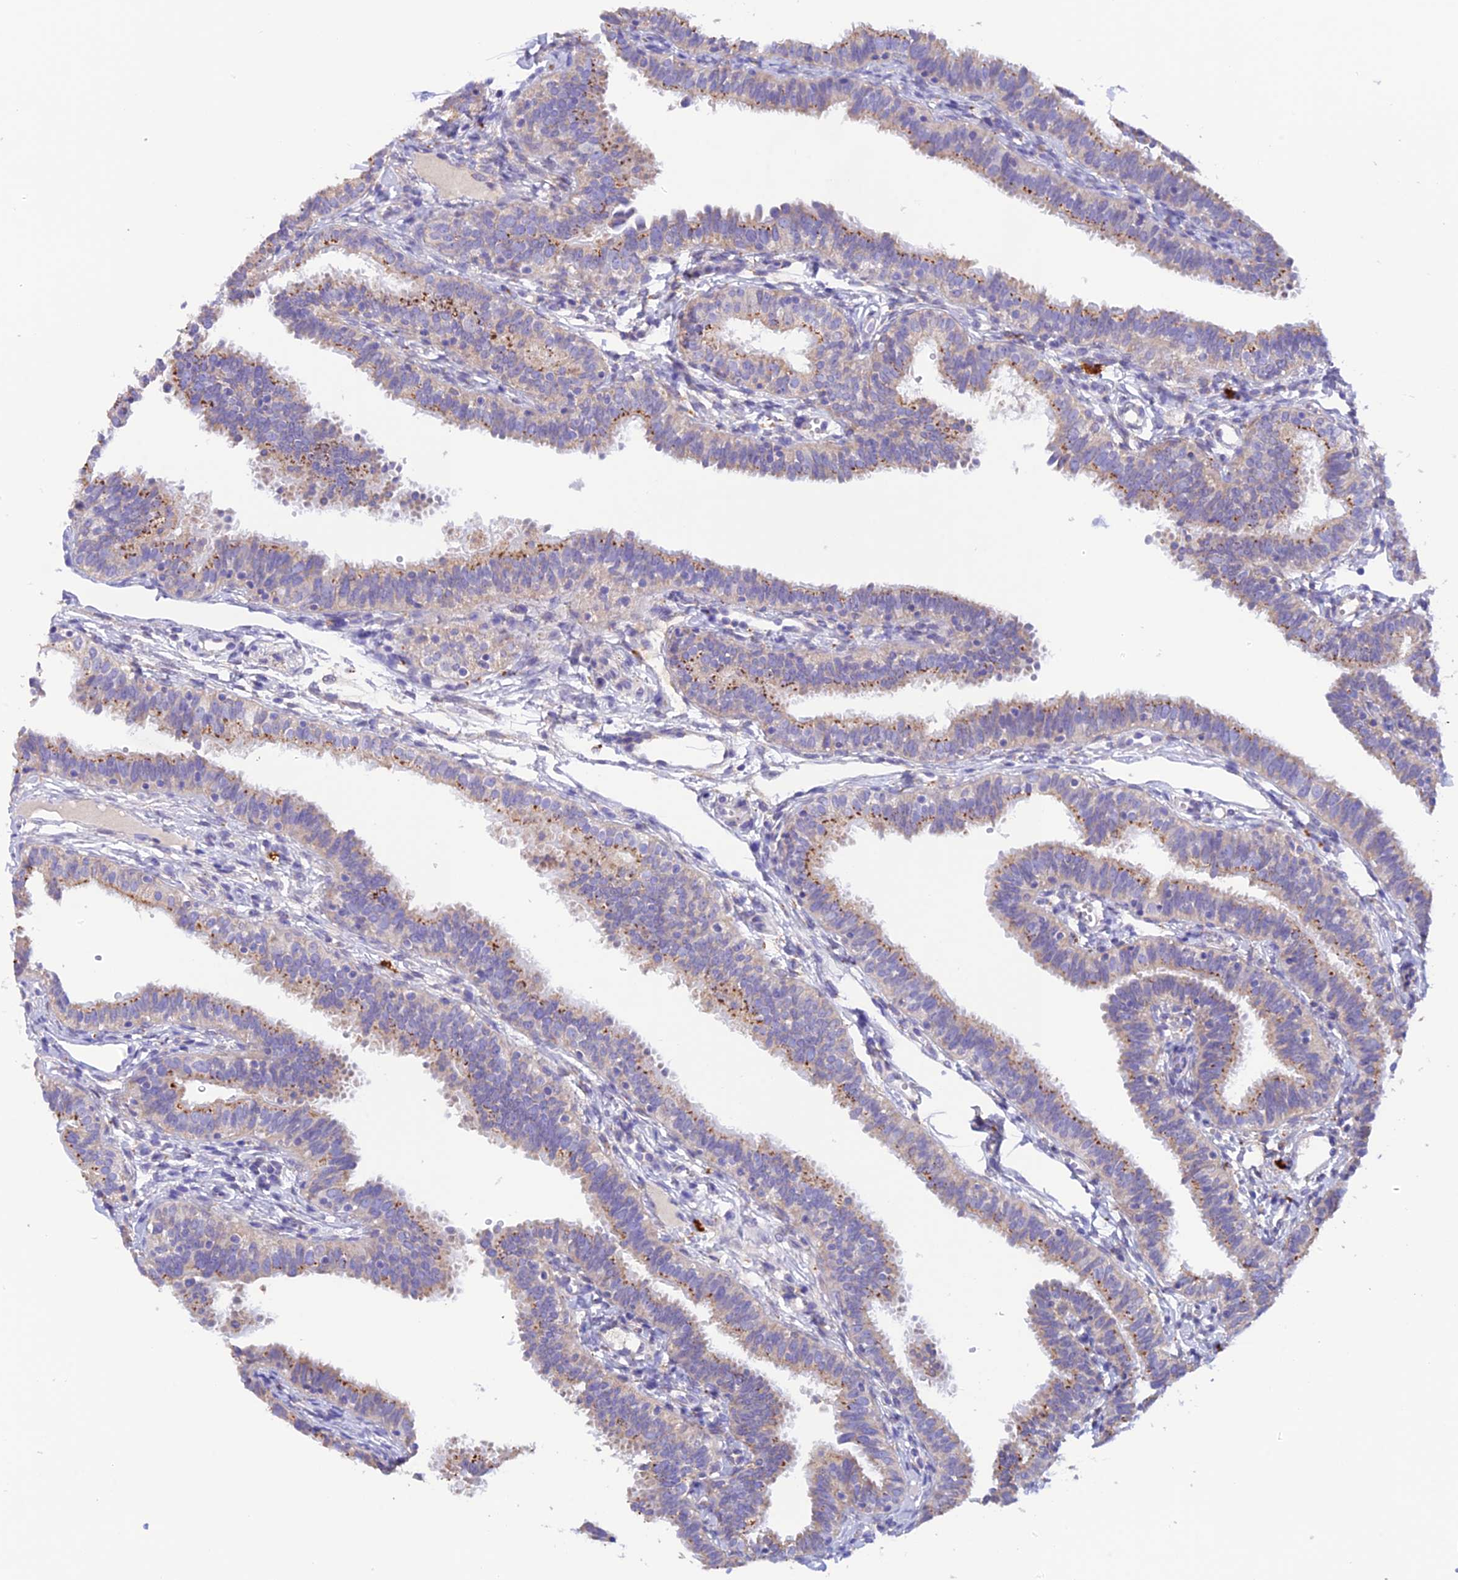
{"staining": {"intensity": "moderate", "quantity": "25%-75%", "location": "cytoplasmic/membranous"}, "tissue": "fallopian tube", "cell_type": "Glandular cells", "image_type": "normal", "snomed": [{"axis": "morphology", "description": "Normal tissue, NOS"}, {"axis": "topography", "description": "Fallopian tube"}], "caption": "Protein staining exhibits moderate cytoplasmic/membranous positivity in about 25%-75% of glandular cells in unremarkable fallopian tube. Using DAB (brown) and hematoxylin (blue) stains, captured at high magnification using brightfield microscopy.", "gene": "ENSG00000255439", "patient": {"sex": "female", "age": 35}}